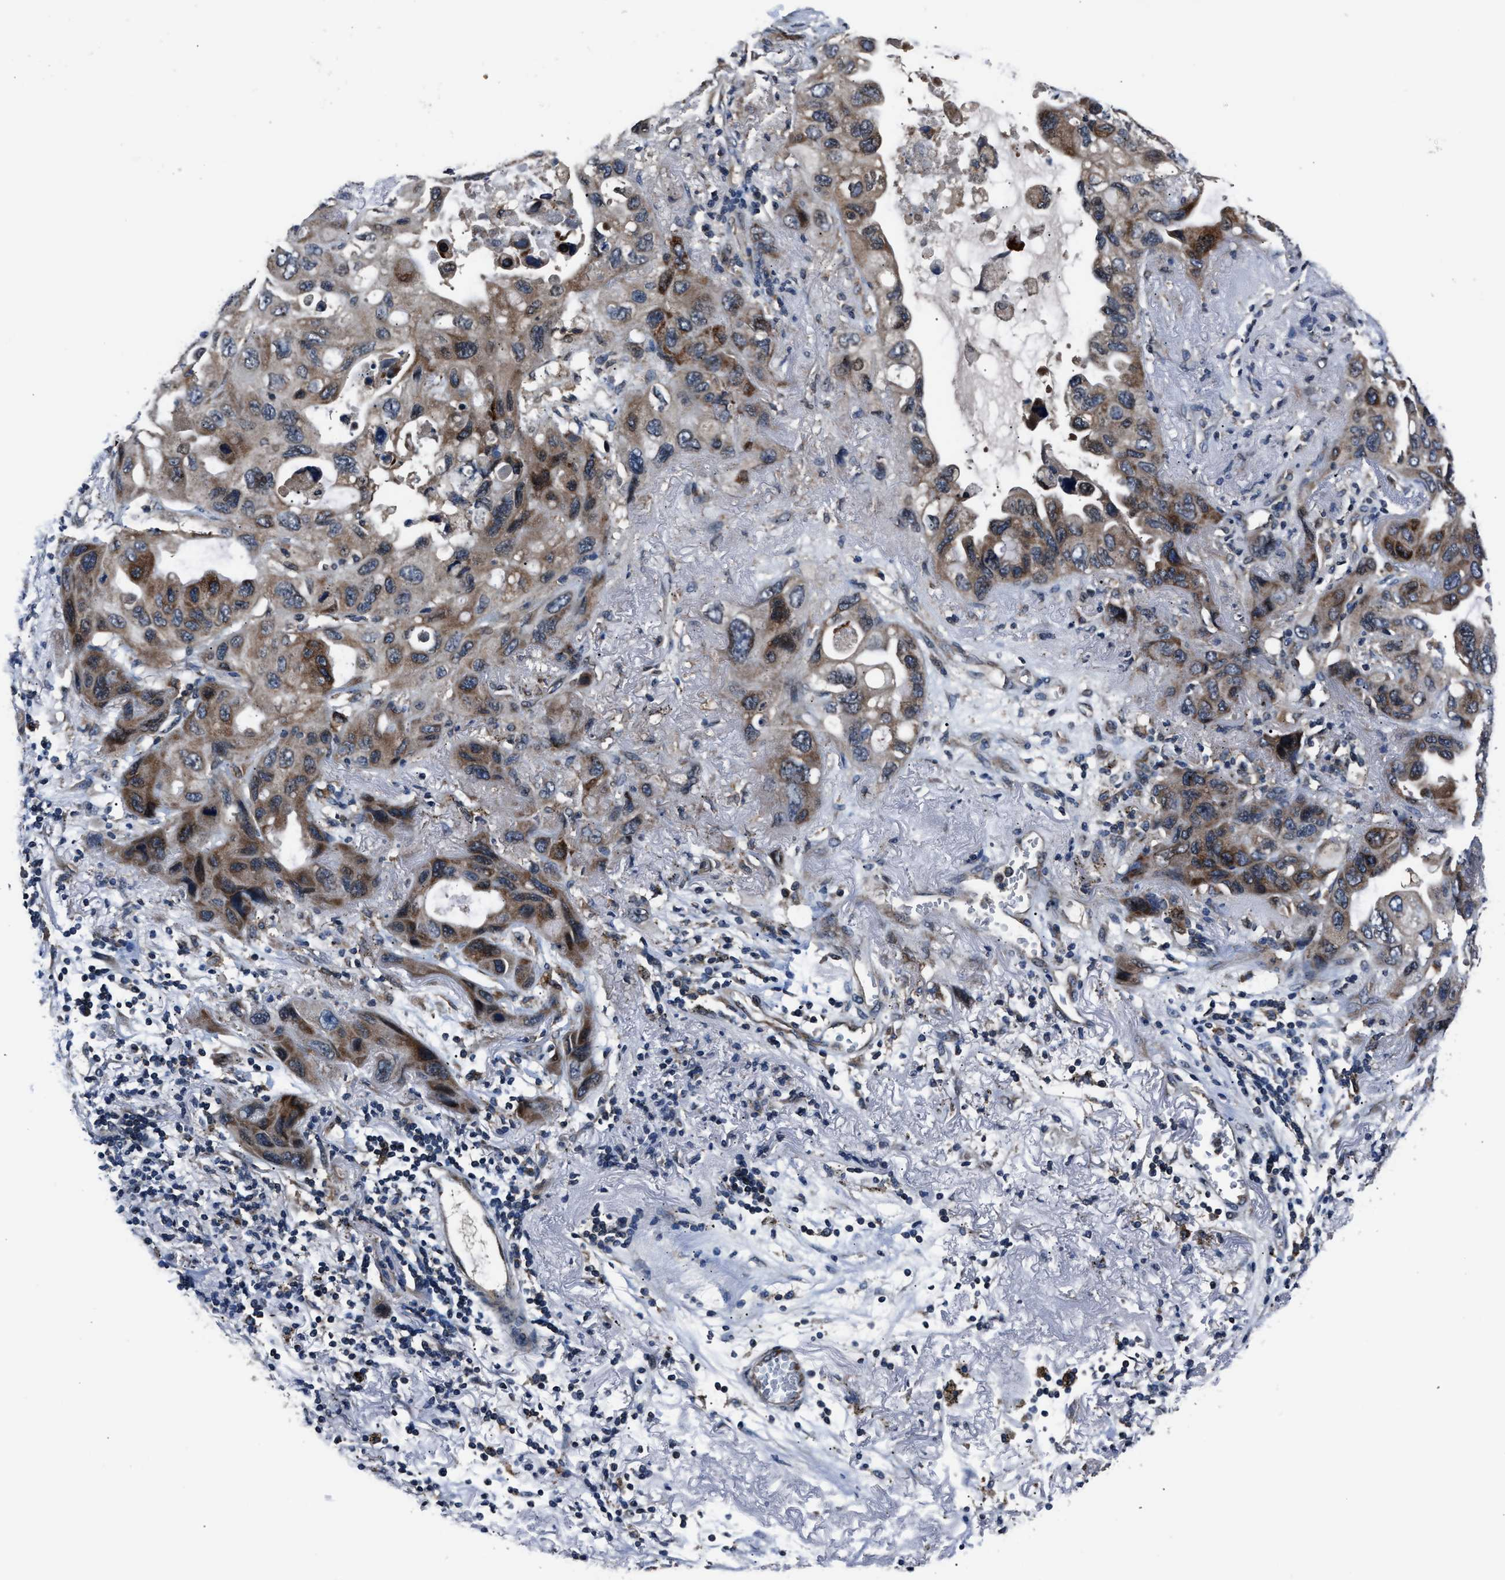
{"staining": {"intensity": "moderate", "quantity": ">75%", "location": "cytoplasmic/membranous"}, "tissue": "lung cancer", "cell_type": "Tumor cells", "image_type": "cancer", "snomed": [{"axis": "morphology", "description": "Squamous cell carcinoma, NOS"}, {"axis": "topography", "description": "Lung"}], "caption": "This photomicrograph demonstrates IHC staining of human lung cancer (squamous cell carcinoma), with medium moderate cytoplasmic/membranous expression in about >75% of tumor cells.", "gene": "TNRC18", "patient": {"sex": "female", "age": 73}}